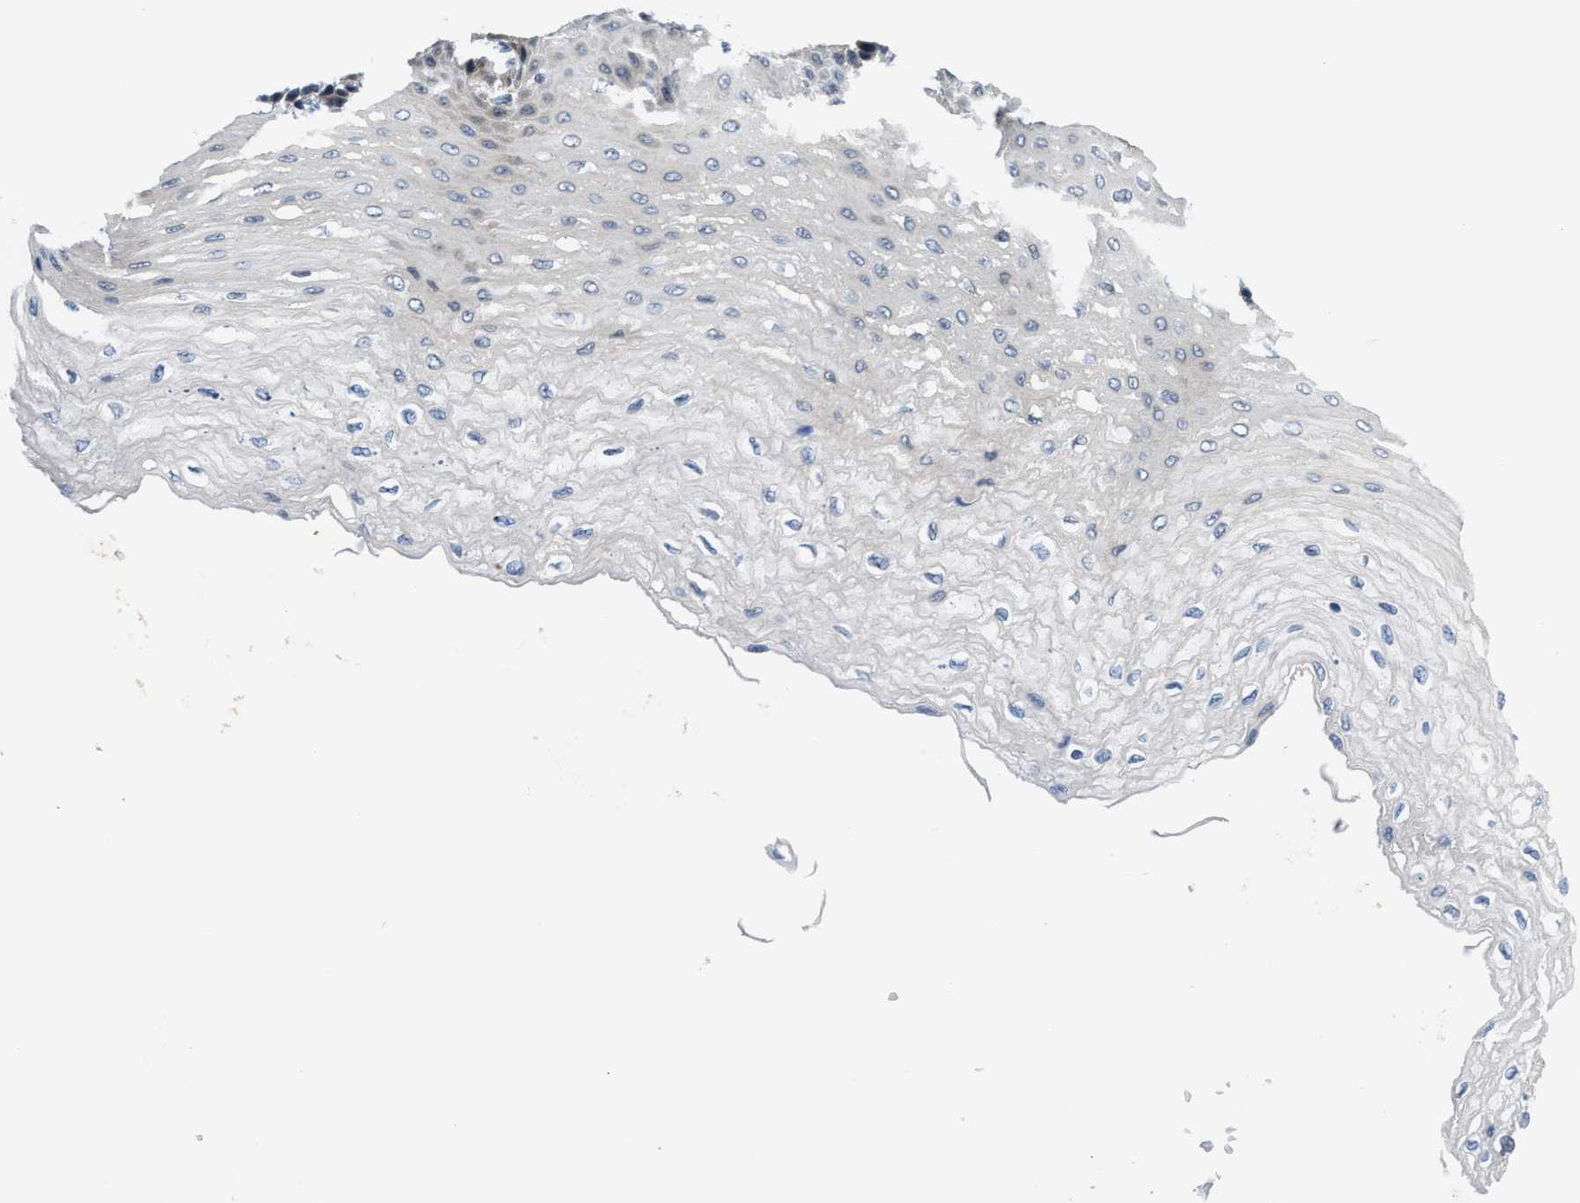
{"staining": {"intensity": "weak", "quantity": "<25%", "location": "cytoplasmic/membranous"}, "tissue": "esophagus", "cell_type": "Squamous epithelial cells", "image_type": "normal", "snomed": [{"axis": "morphology", "description": "Normal tissue, NOS"}, {"axis": "topography", "description": "Esophagus"}], "caption": "This image is of unremarkable esophagus stained with immunohistochemistry to label a protein in brown with the nuclei are counter-stained blue. There is no positivity in squamous epithelial cells.", "gene": "CLGN", "patient": {"sex": "female", "age": 72}}